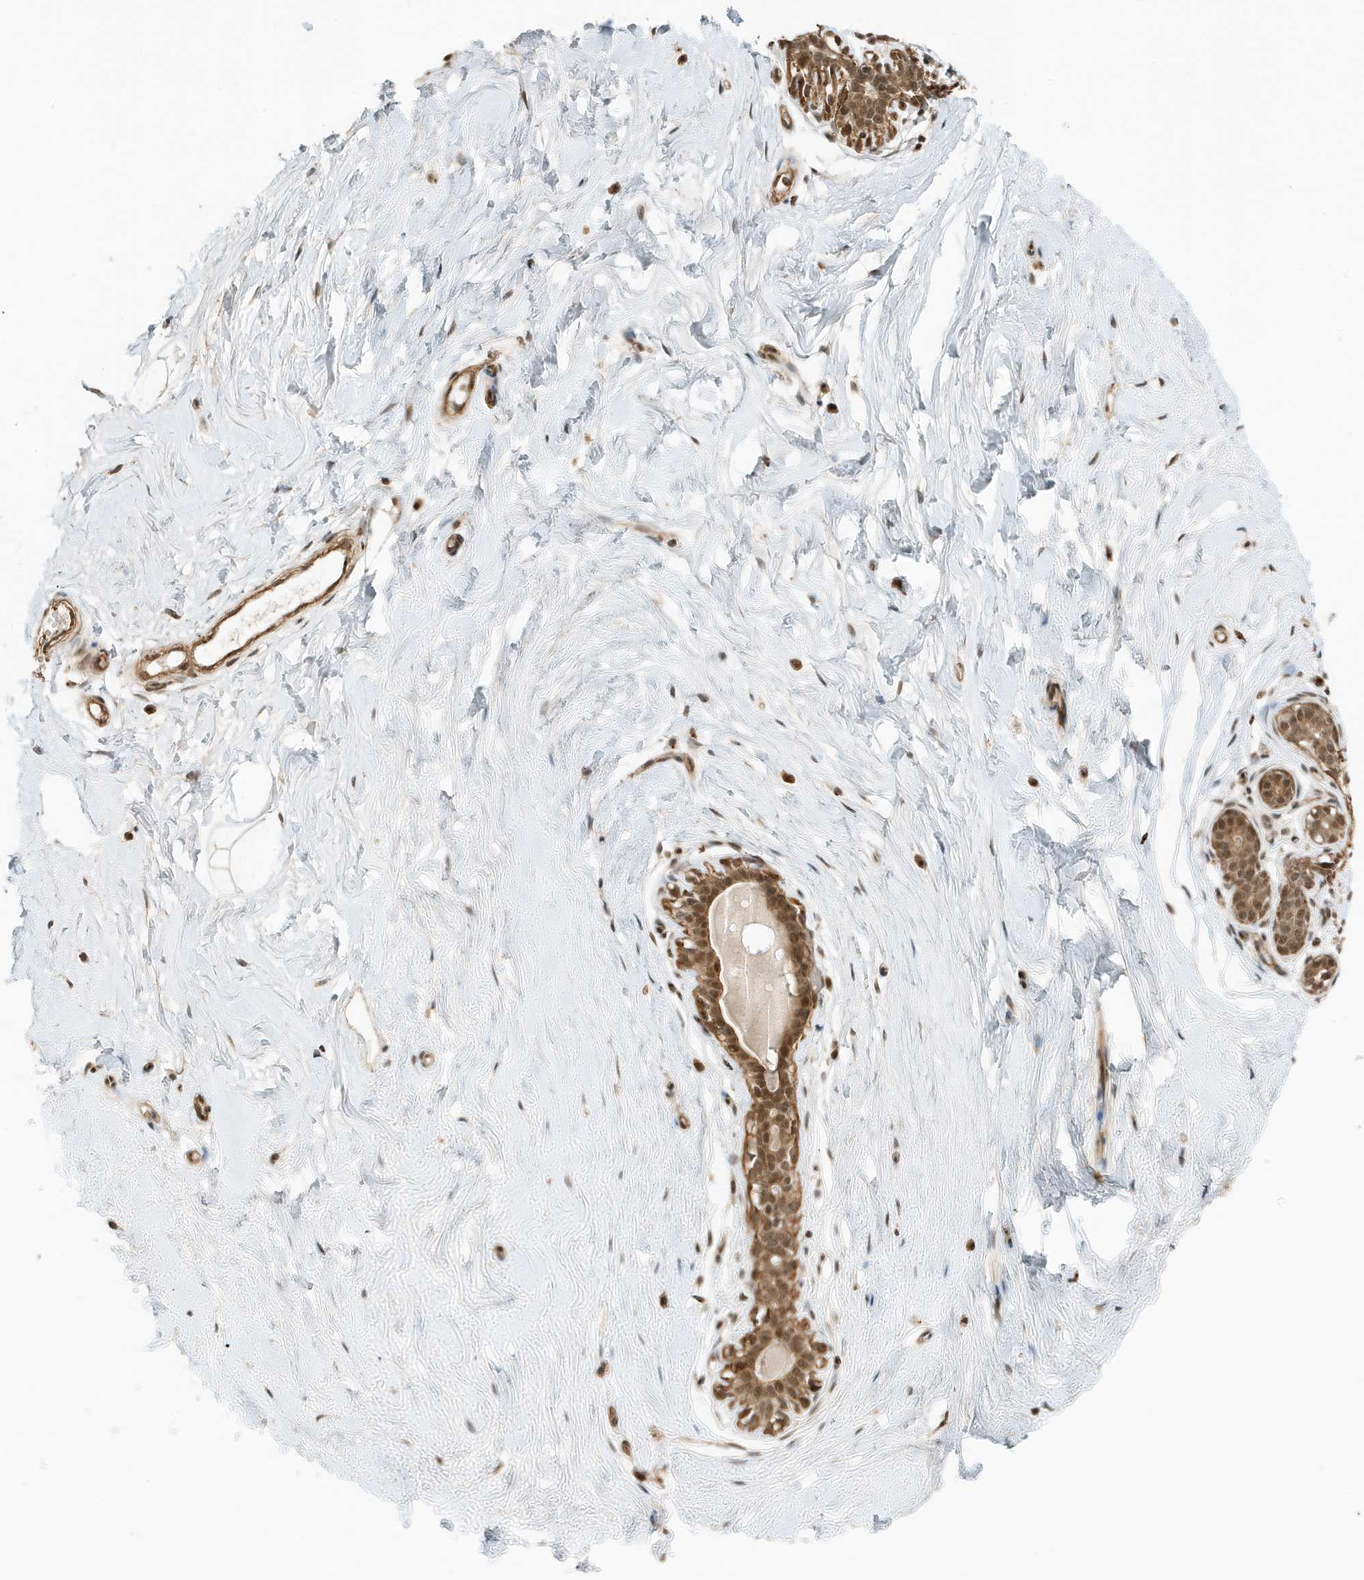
{"staining": {"intensity": "moderate", "quantity": ">75%", "location": "nuclear"}, "tissue": "breast", "cell_type": "Adipocytes", "image_type": "normal", "snomed": [{"axis": "morphology", "description": "Normal tissue, NOS"}, {"axis": "morphology", "description": "Adenoma, NOS"}, {"axis": "topography", "description": "Breast"}], "caption": "A brown stain highlights moderate nuclear staining of a protein in adipocytes of normal breast. The protein is shown in brown color, while the nuclei are stained blue.", "gene": "MAST3", "patient": {"sex": "female", "age": 23}}